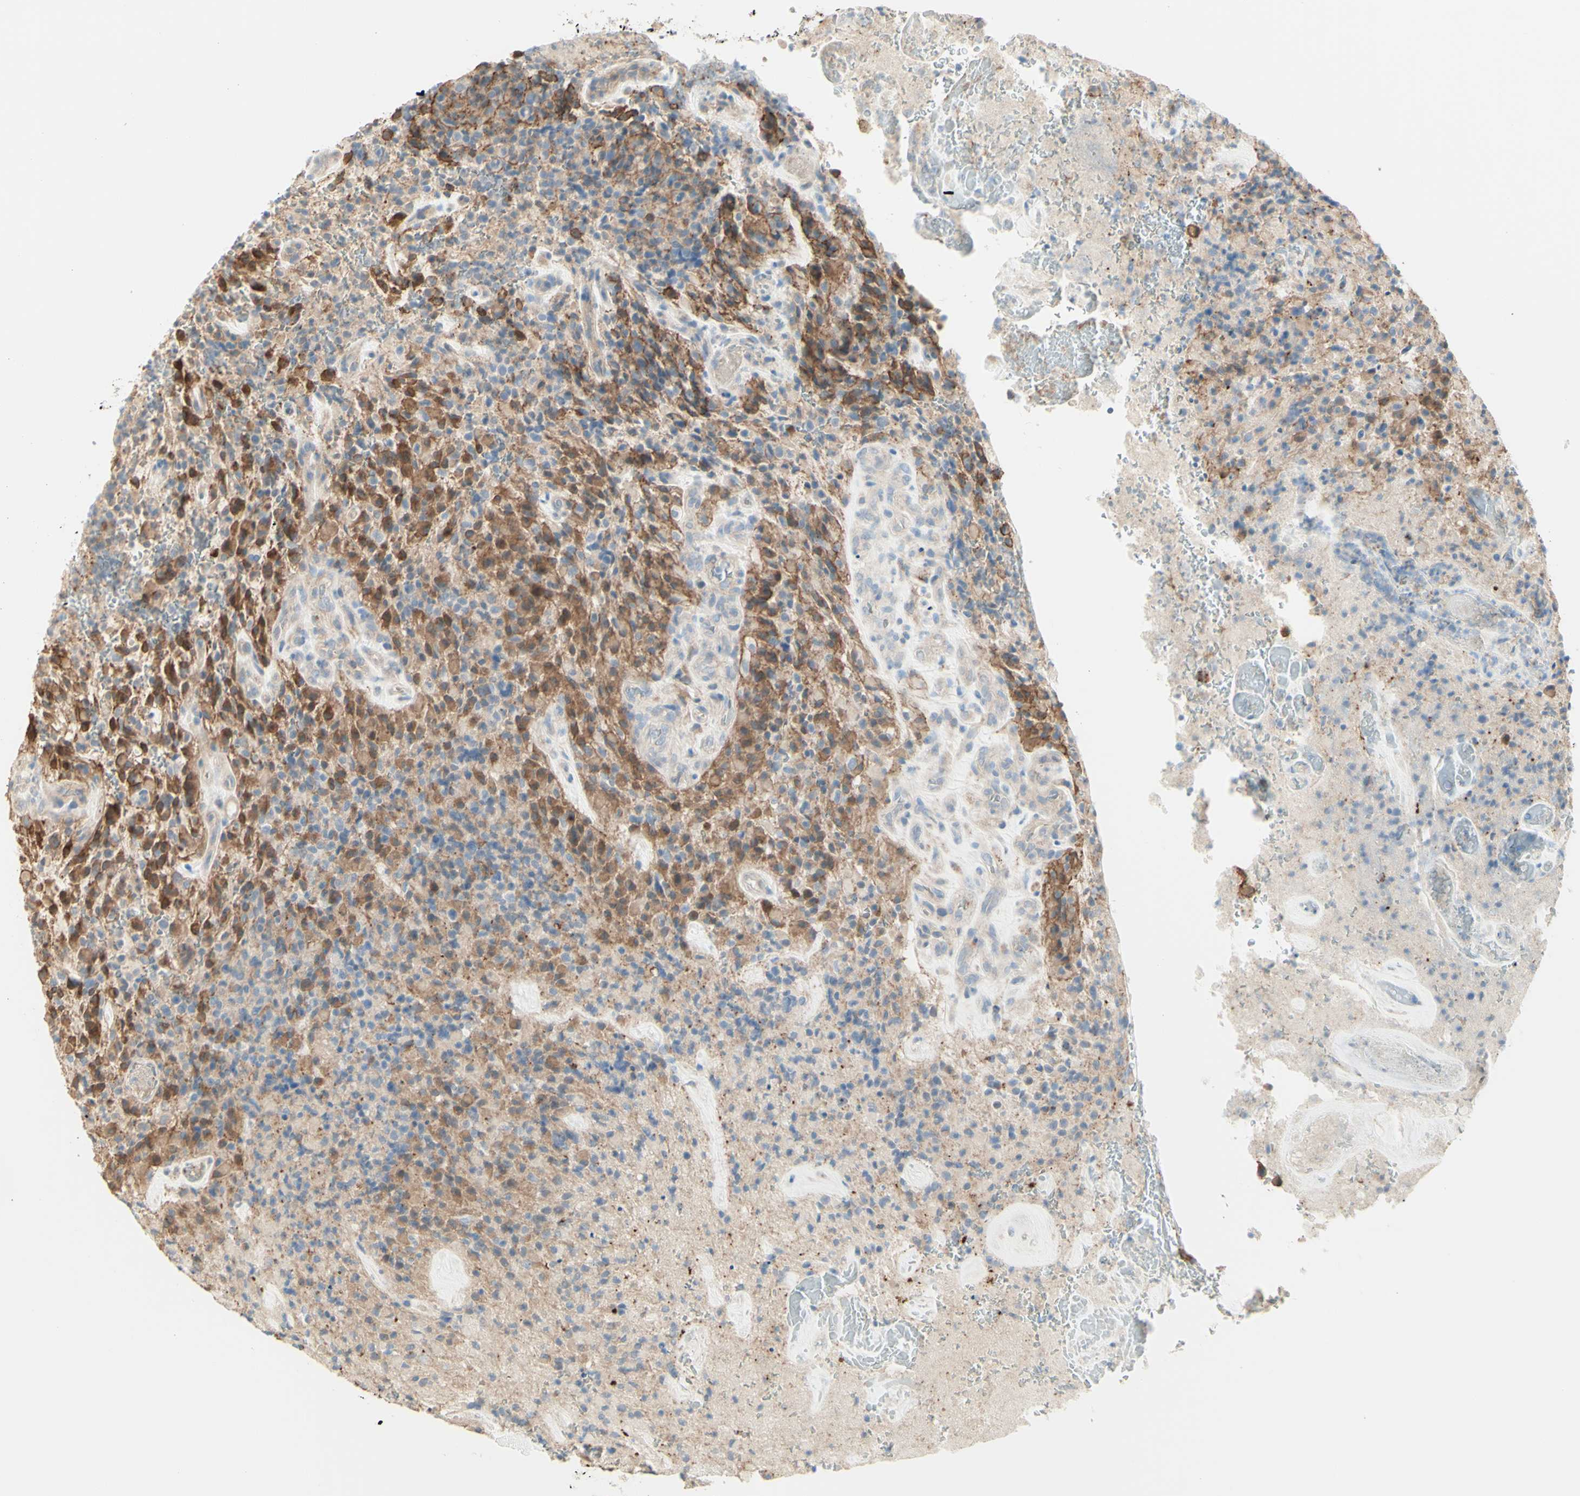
{"staining": {"intensity": "moderate", "quantity": ">75%", "location": "cytoplasmic/membranous"}, "tissue": "glioma", "cell_type": "Tumor cells", "image_type": "cancer", "snomed": [{"axis": "morphology", "description": "Glioma, malignant, High grade"}, {"axis": "topography", "description": "Brain"}], "caption": "The image displays a brown stain indicating the presence of a protein in the cytoplasmic/membranous of tumor cells in glioma.", "gene": "MTM1", "patient": {"sex": "male", "age": 71}}